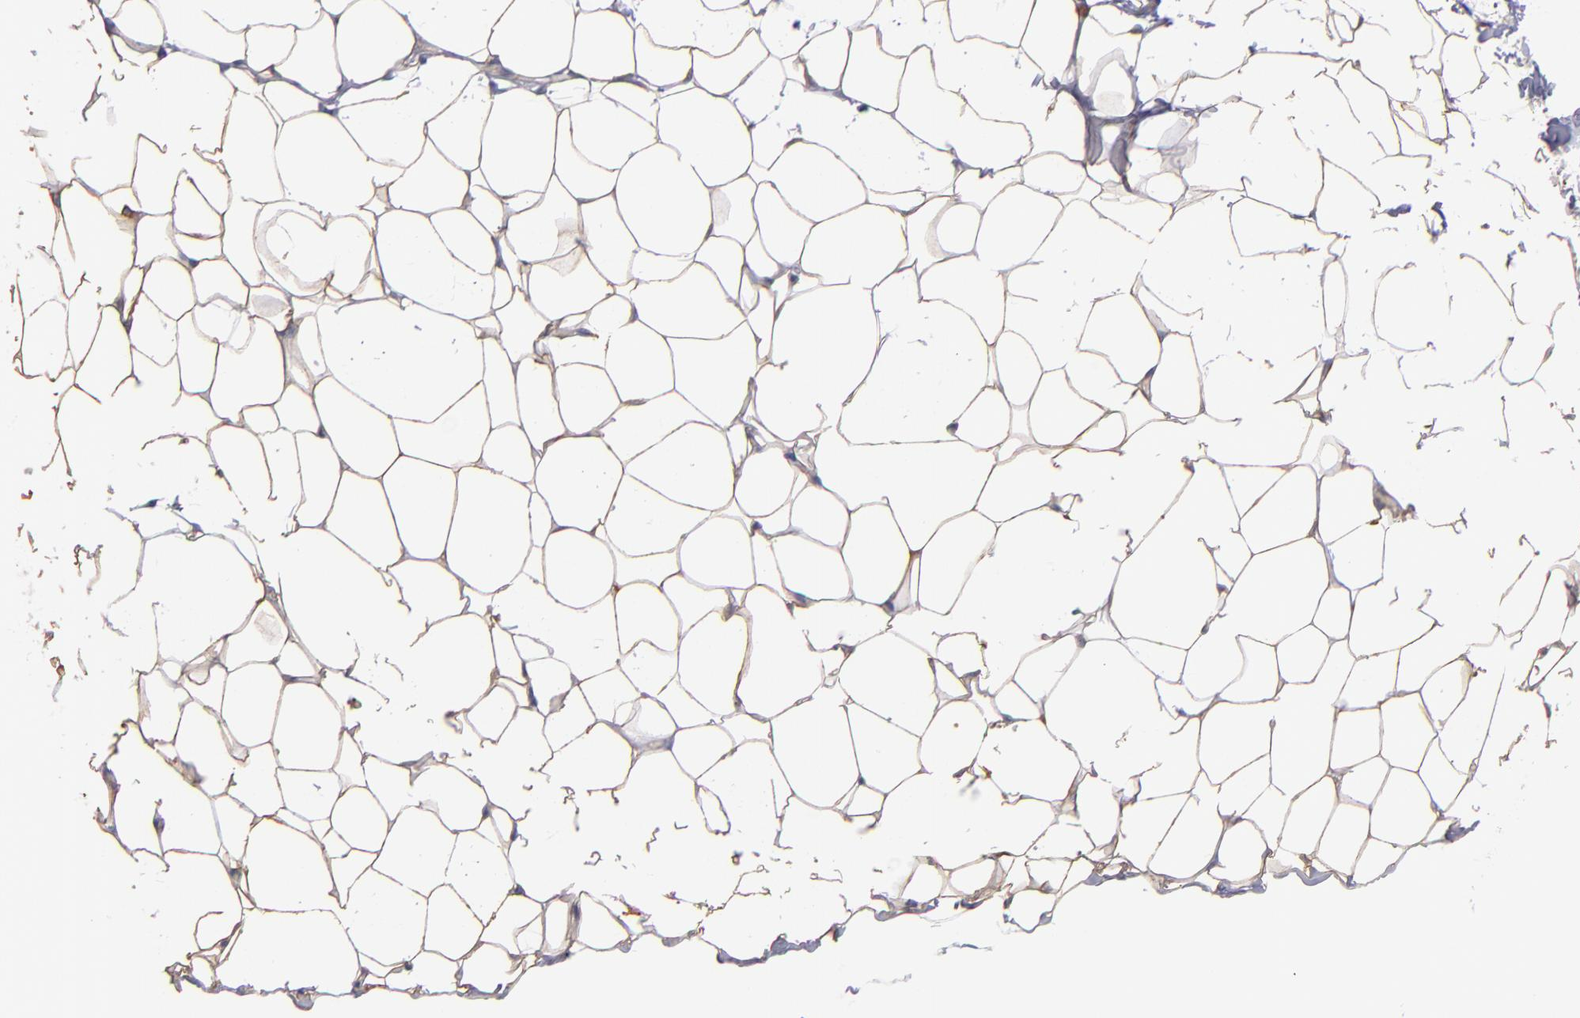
{"staining": {"intensity": "moderate", "quantity": ">75%", "location": "cytoplasmic/membranous"}, "tissue": "adipose tissue", "cell_type": "Adipocytes", "image_type": "normal", "snomed": [{"axis": "morphology", "description": "Normal tissue, NOS"}, {"axis": "topography", "description": "Soft tissue"}], "caption": "Immunohistochemistry (IHC) (DAB (3,3'-diaminobenzidine)) staining of benign adipose tissue displays moderate cytoplasmic/membranous protein staining in approximately >75% of adipocytes. (DAB (3,3'-diaminobenzidine) = brown stain, brightfield microscopy at high magnification).", "gene": "ABCC1", "patient": {"sex": "male", "age": 26}}